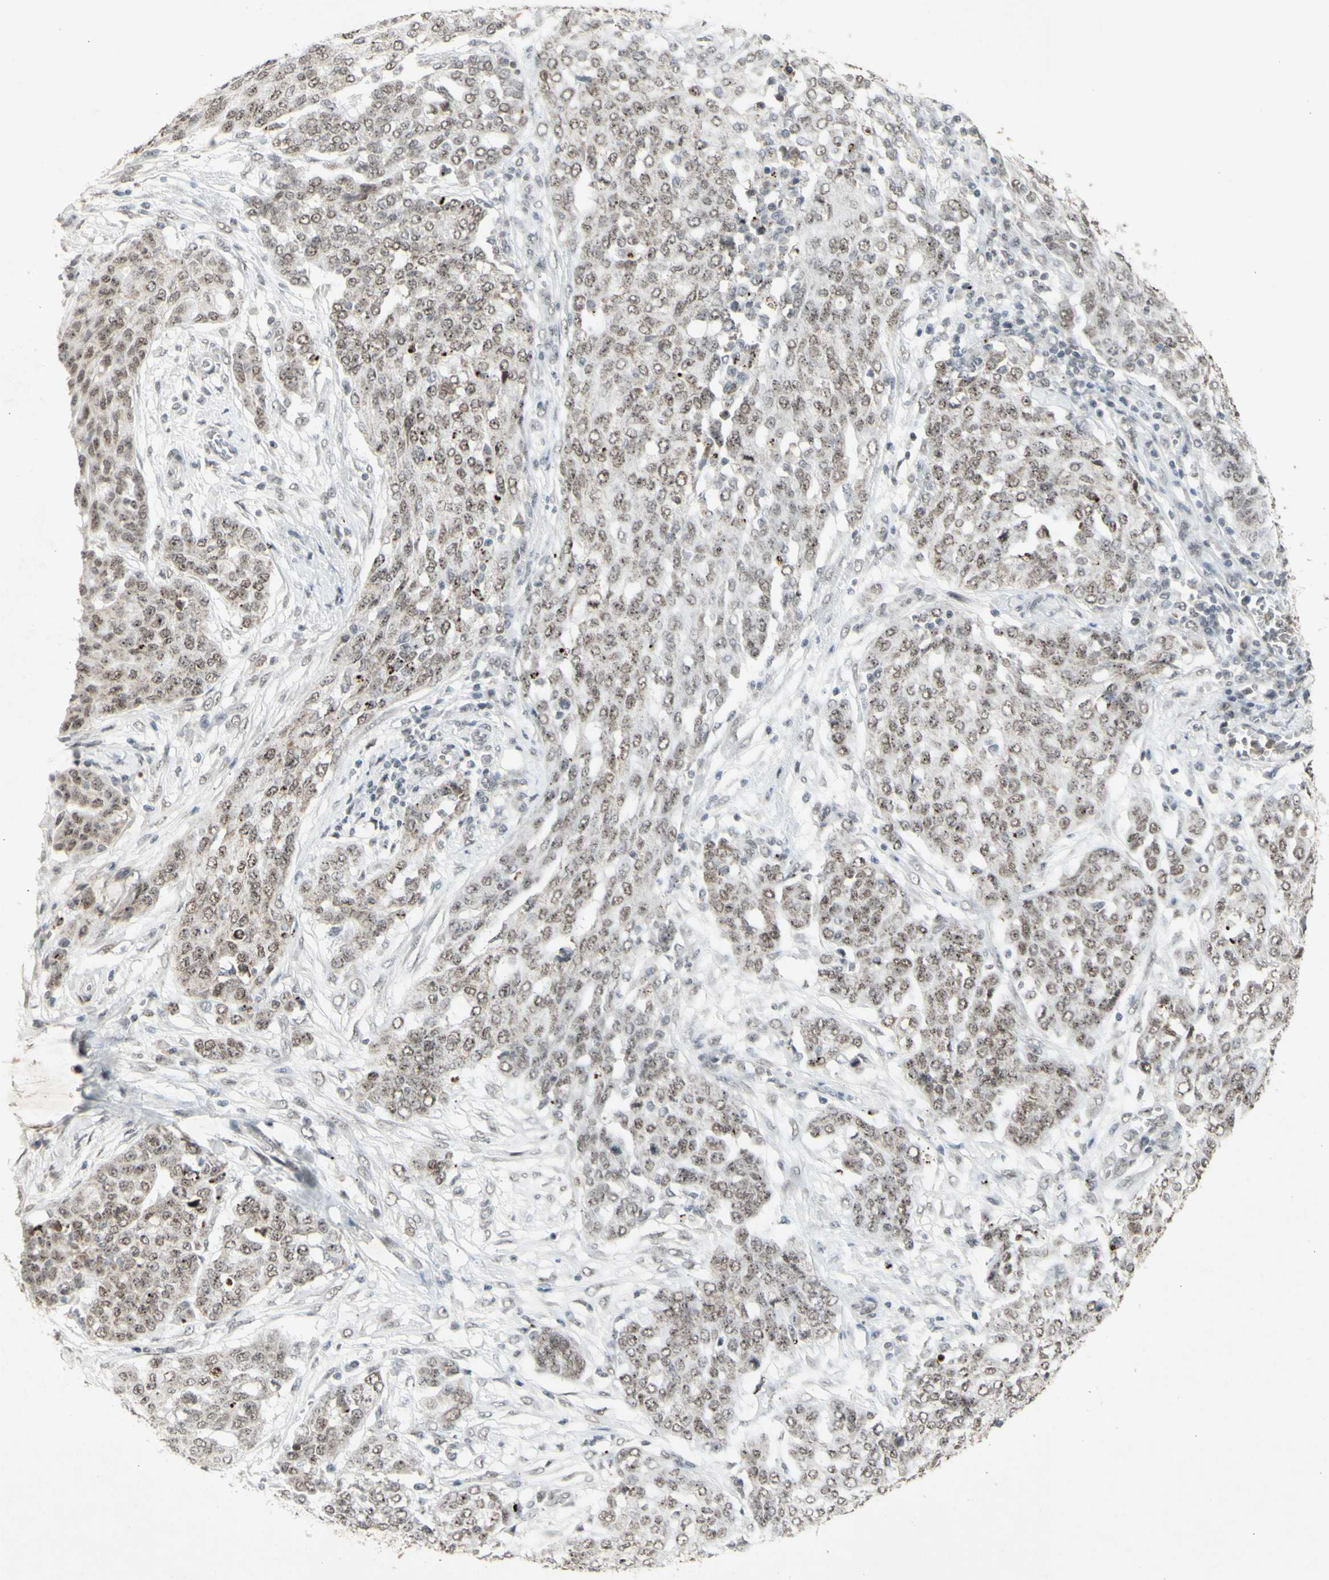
{"staining": {"intensity": "moderate", "quantity": "25%-75%", "location": "nuclear"}, "tissue": "ovarian cancer", "cell_type": "Tumor cells", "image_type": "cancer", "snomed": [{"axis": "morphology", "description": "Cystadenocarcinoma, serous, NOS"}, {"axis": "topography", "description": "Soft tissue"}, {"axis": "topography", "description": "Ovary"}], "caption": "Tumor cells reveal moderate nuclear staining in about 25%-75% of cells in ovarian serous cystadenocarcinoma.", "gene": "CENPB", "patient": {"sex": "female", "age": 57}}